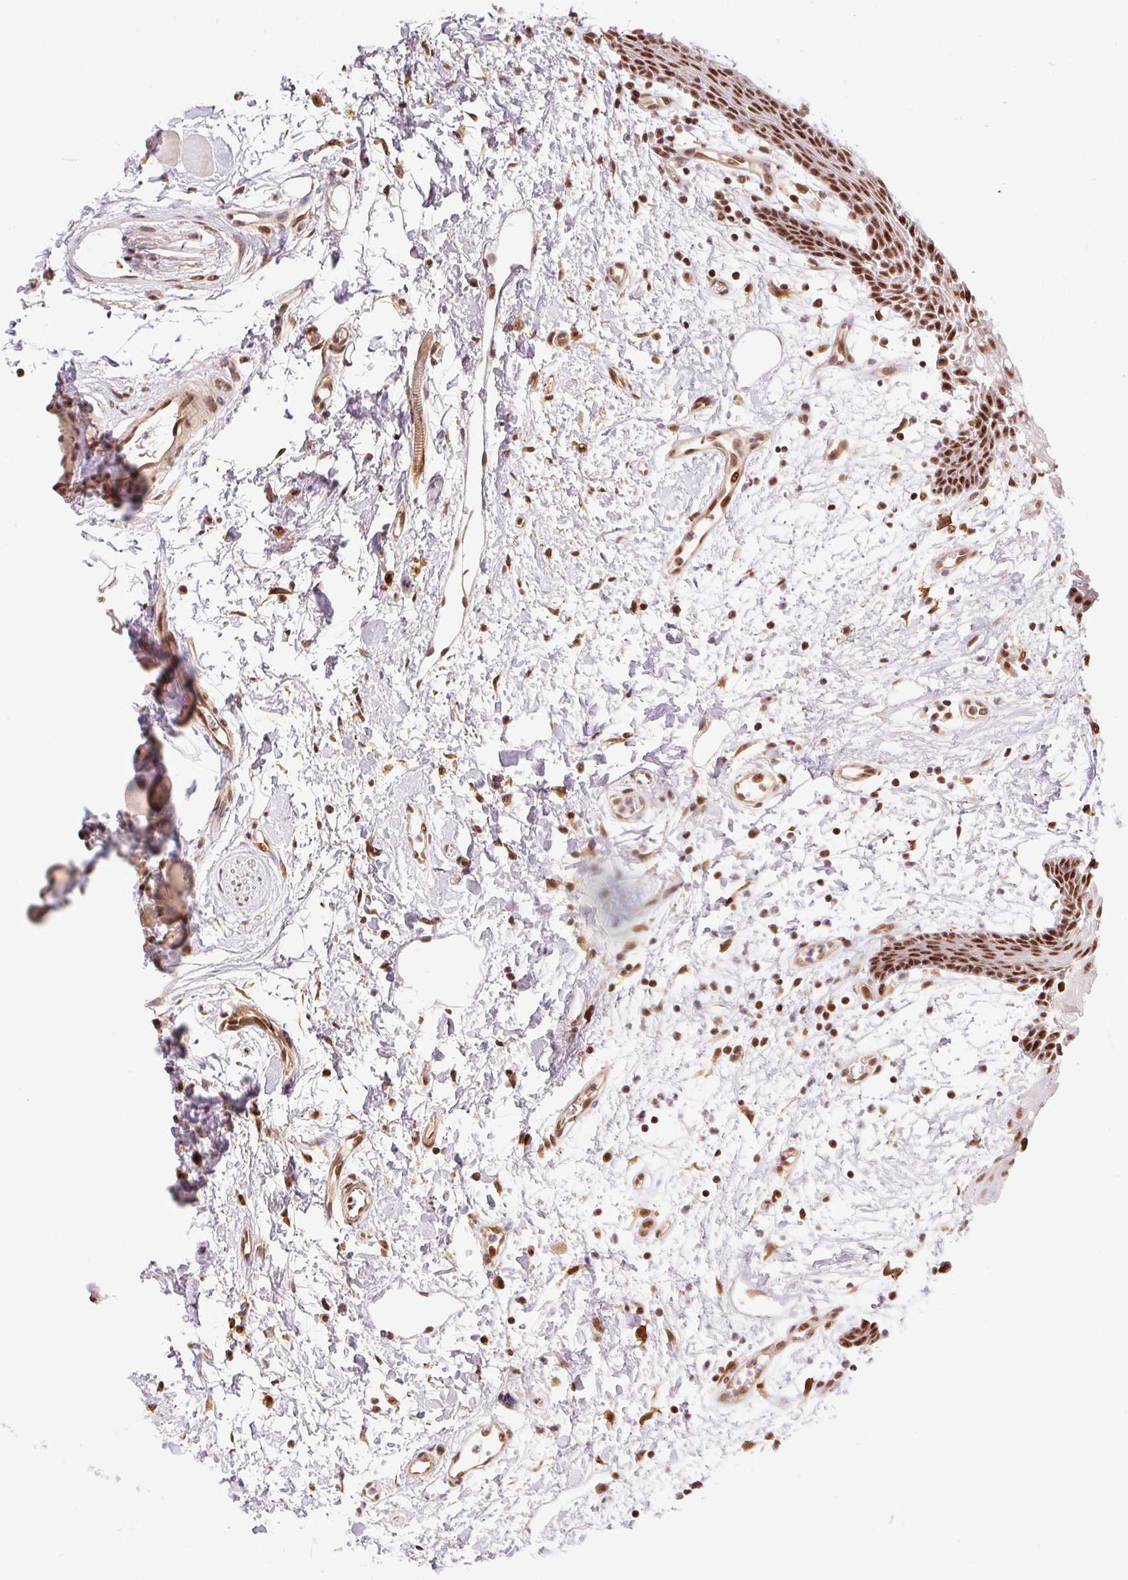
{"staining": {"intensity": "strong", "quantity": ">75%", "location": "nuclear"}, "tissue": "oral mucosa", "cell_type": "Squamous epithelial cells", "image_type": "normal", "snomed": [{"axis": "morphology", "description": "Normal tissue, NOS"}, {"axis": "topography", "description": "Oral tissue"}], "caption": "A high amount of strong nuclear staining is appreciated in approximately >75% of squamous epithelial cells in unremarkable oral mucosa. (Brightfield microscopy of DAB IHC at high magnification).", "gene": "INTS8", "patient": {"sex": "female", "age": 59}}